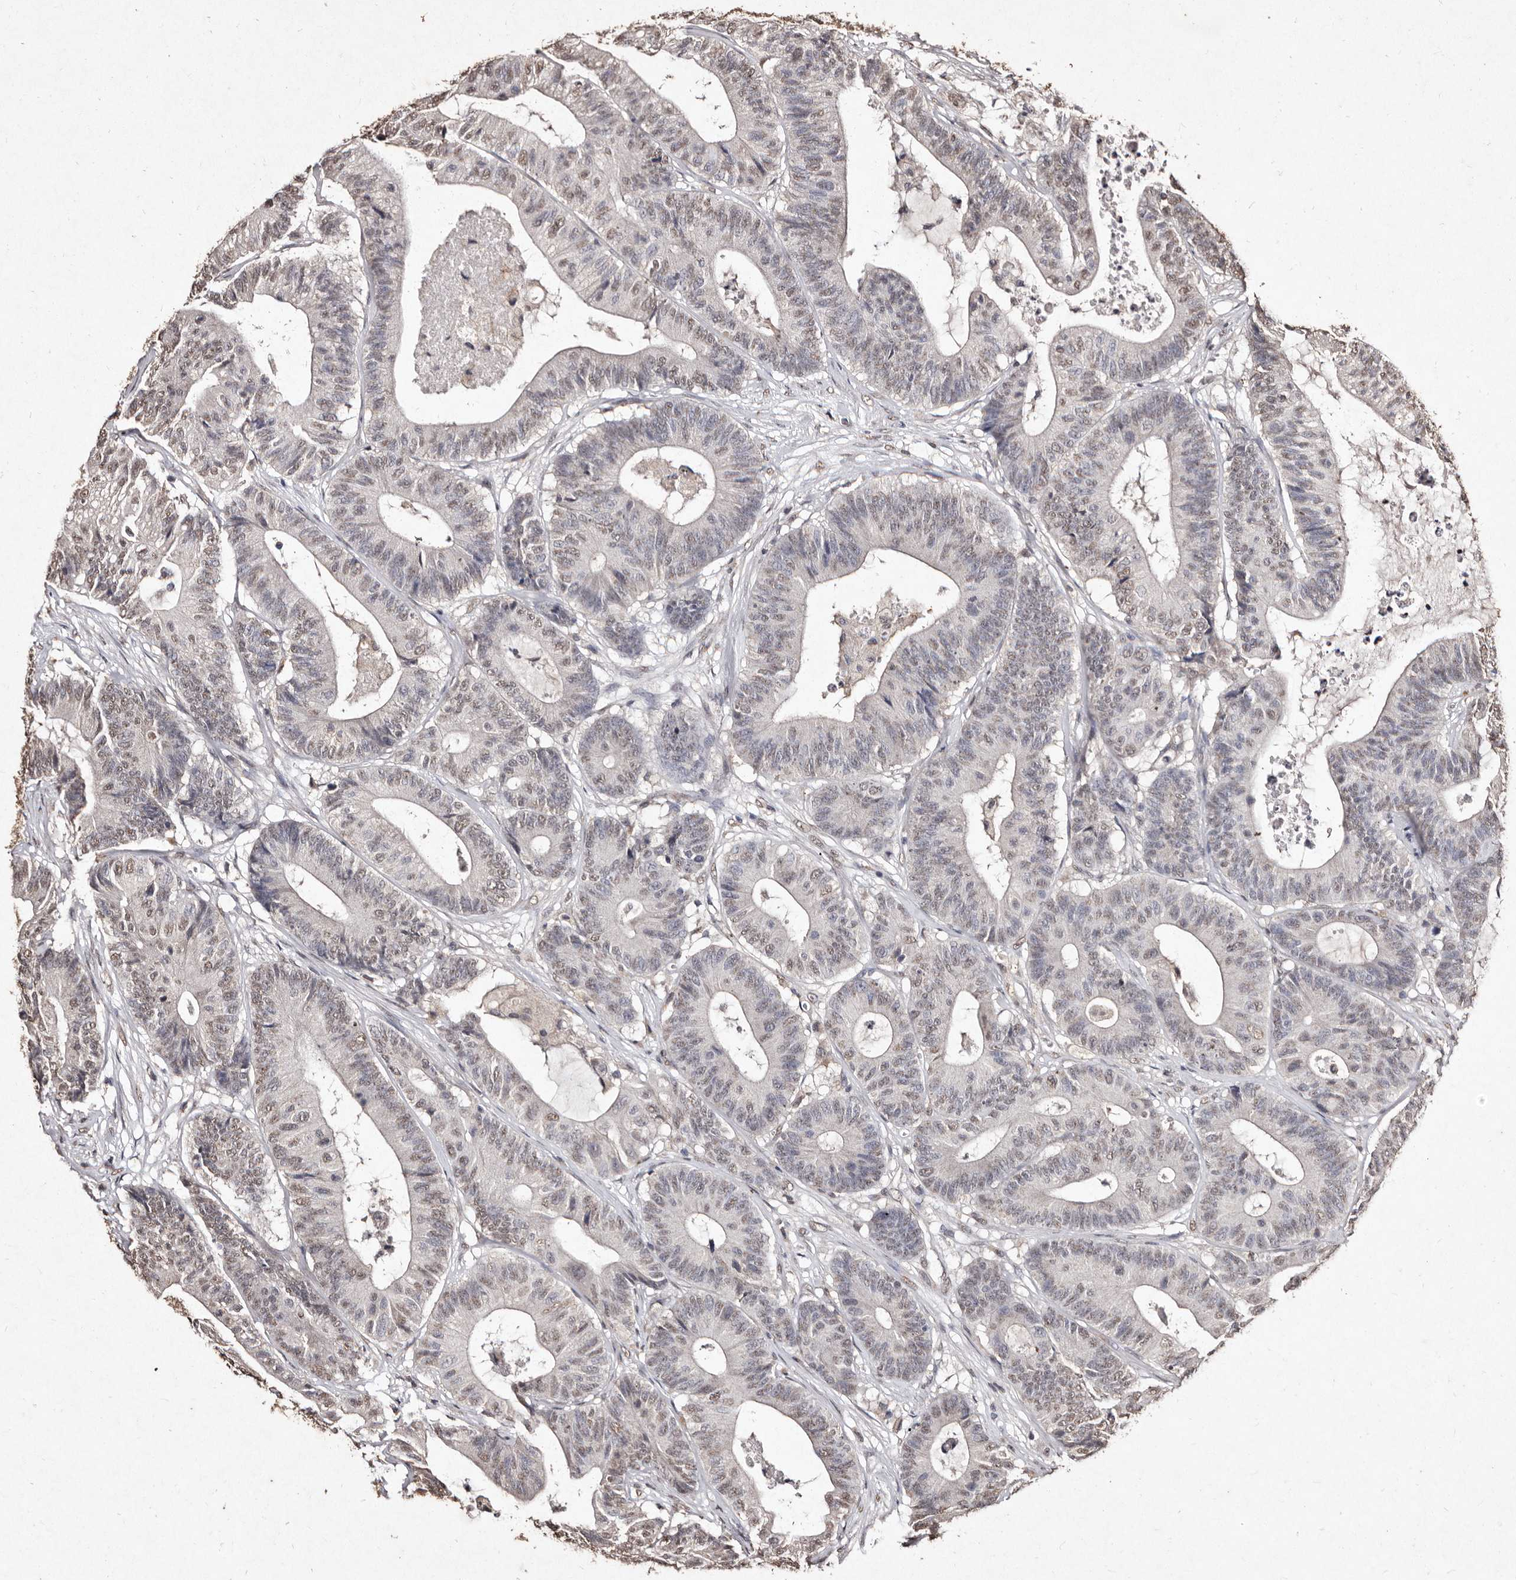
{"staining": {"intensity": "moderate", "quantity": "<25%", "location": "nuclear"}, "tissue": "colorectal cancer", "cell_type": "Tumor cells", "image_type": "cancer", "snomed": [{"axis": "morphology", "description": "Adenocarcinoma, NOS"}, {"axis": "topography", "description": "Colon"}], "caption": "Immunohistochemical staining of human colorectal cancer (adenocarcinoma) exhibits low levels of moderate nuclear protein positivity in about <25% of tumor cells.", "gene": "ERBB4", "patient": {"sex": "female", "age": 84}}